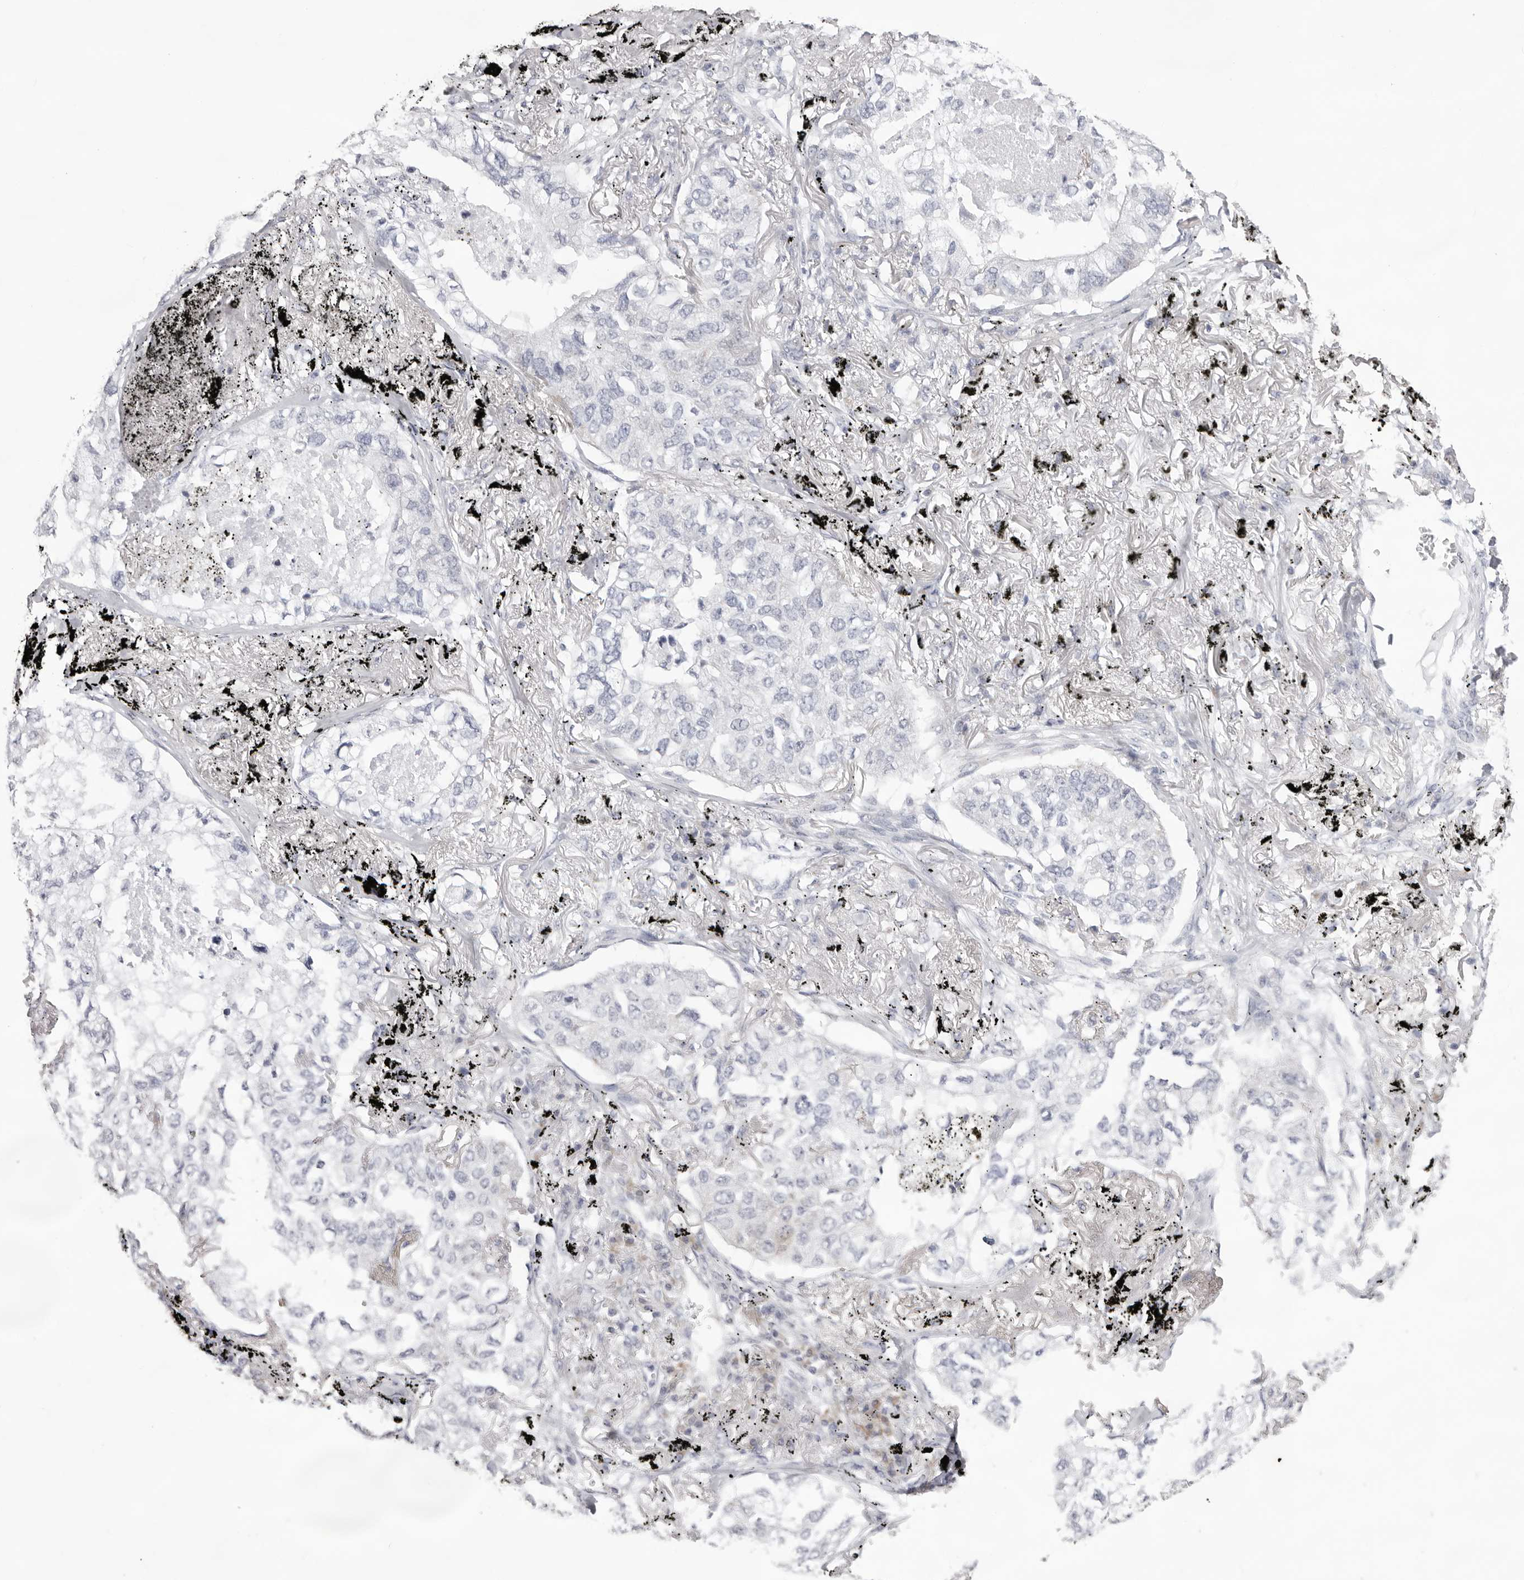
{"staining": {"intensity": "negative", "quantity": "none", "location": "none"}, "tissue": "lung cancer", "cell_type": "Tumor cells", "image_type": "cancer", "snomed": [{"axis": "morphology", "description": "Adenocarcinoma, NOS"}, {"axis": "topography", "description": "Lung"}], "caption": "High magnification brightfield microscopy of lung adenocarcinoma stained with DAB (brown) and counterstained with hematoxylin (blue): tumor cells show no significant staining.", "gene": "SMIM2", "patient": {"sex": "male", "age": 65}}